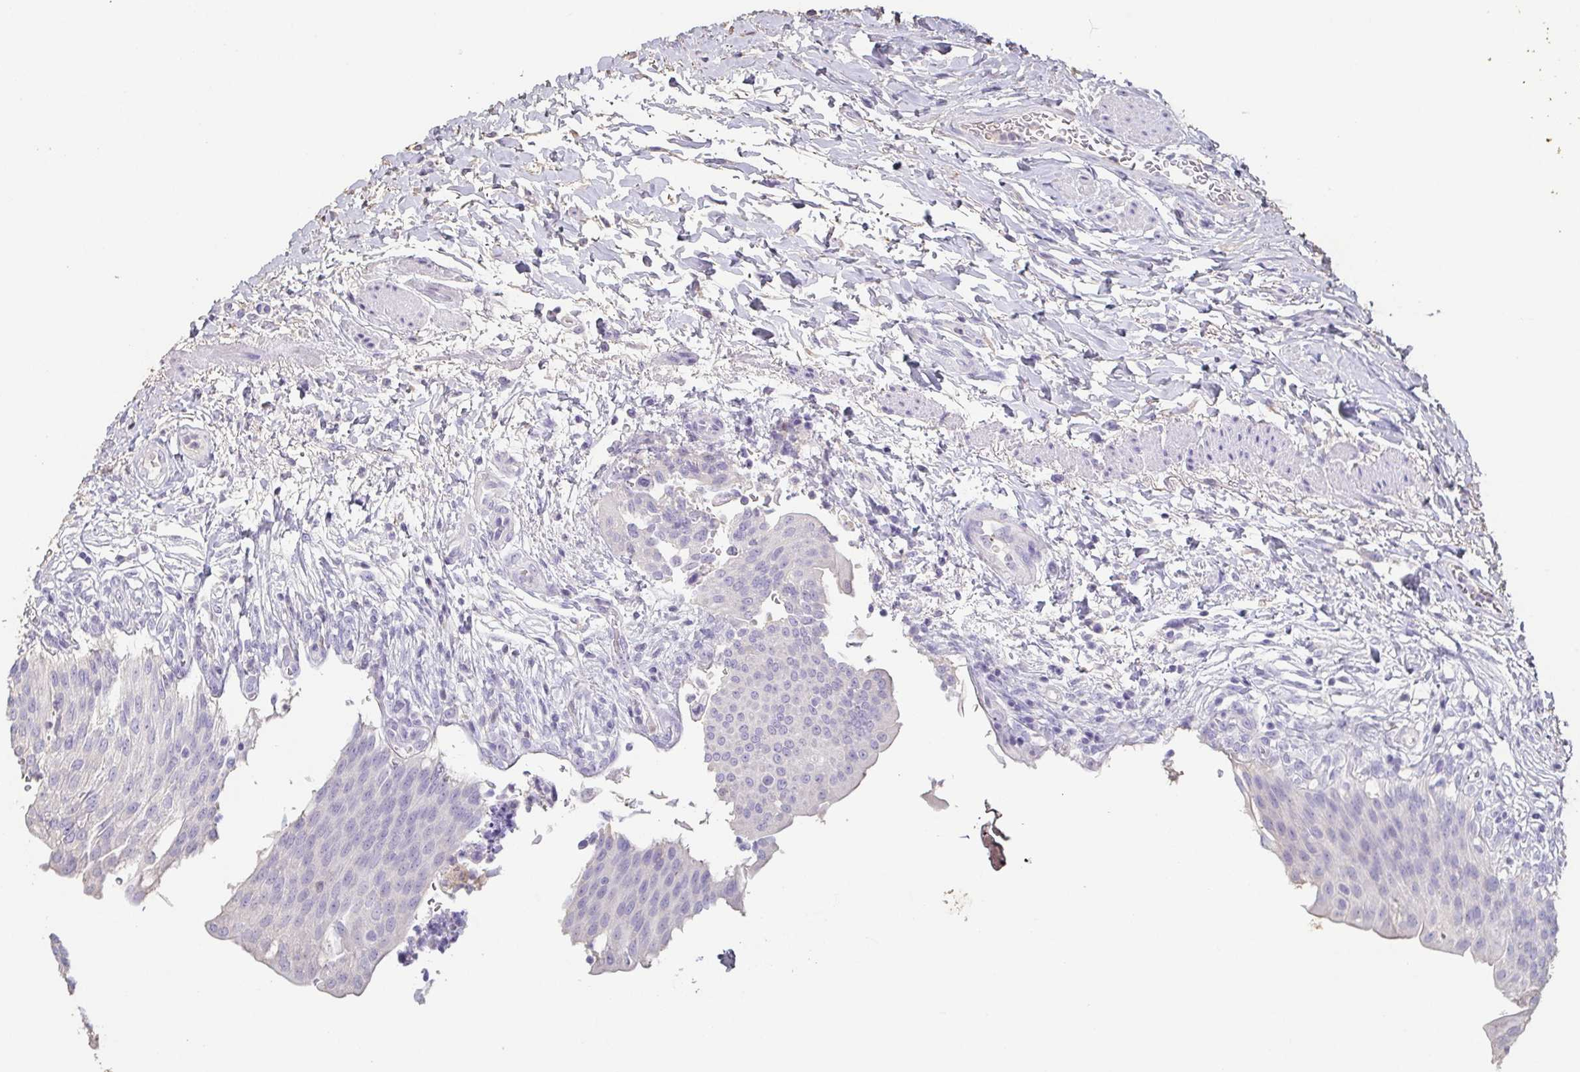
{"staining": {"intensity": "negative", "quantity": "none", "location": "none"}, "tissue": "urinary bladder", "cell_type": "Urothelial cells", "image_type": "normal", "snomed": [{"axis": "morphology", "description": "Normal tissue, NOS"}, {"axis": "topography", "description": "Urinary bladder"}, {"axis": "topography", "description": "Peripheral nerve tissue"}], "caption": "Photomicrograph shows no significant protein expression in urothelial cells of unremarkable urinary bladder. (Stains: DAB immunohistochemistry with hematoxylin counter stain, Microscopy: brightfield microscopy at high magnification).", "gene": "BPIFA2", "patient": {"sex": "female", "age": 60}}